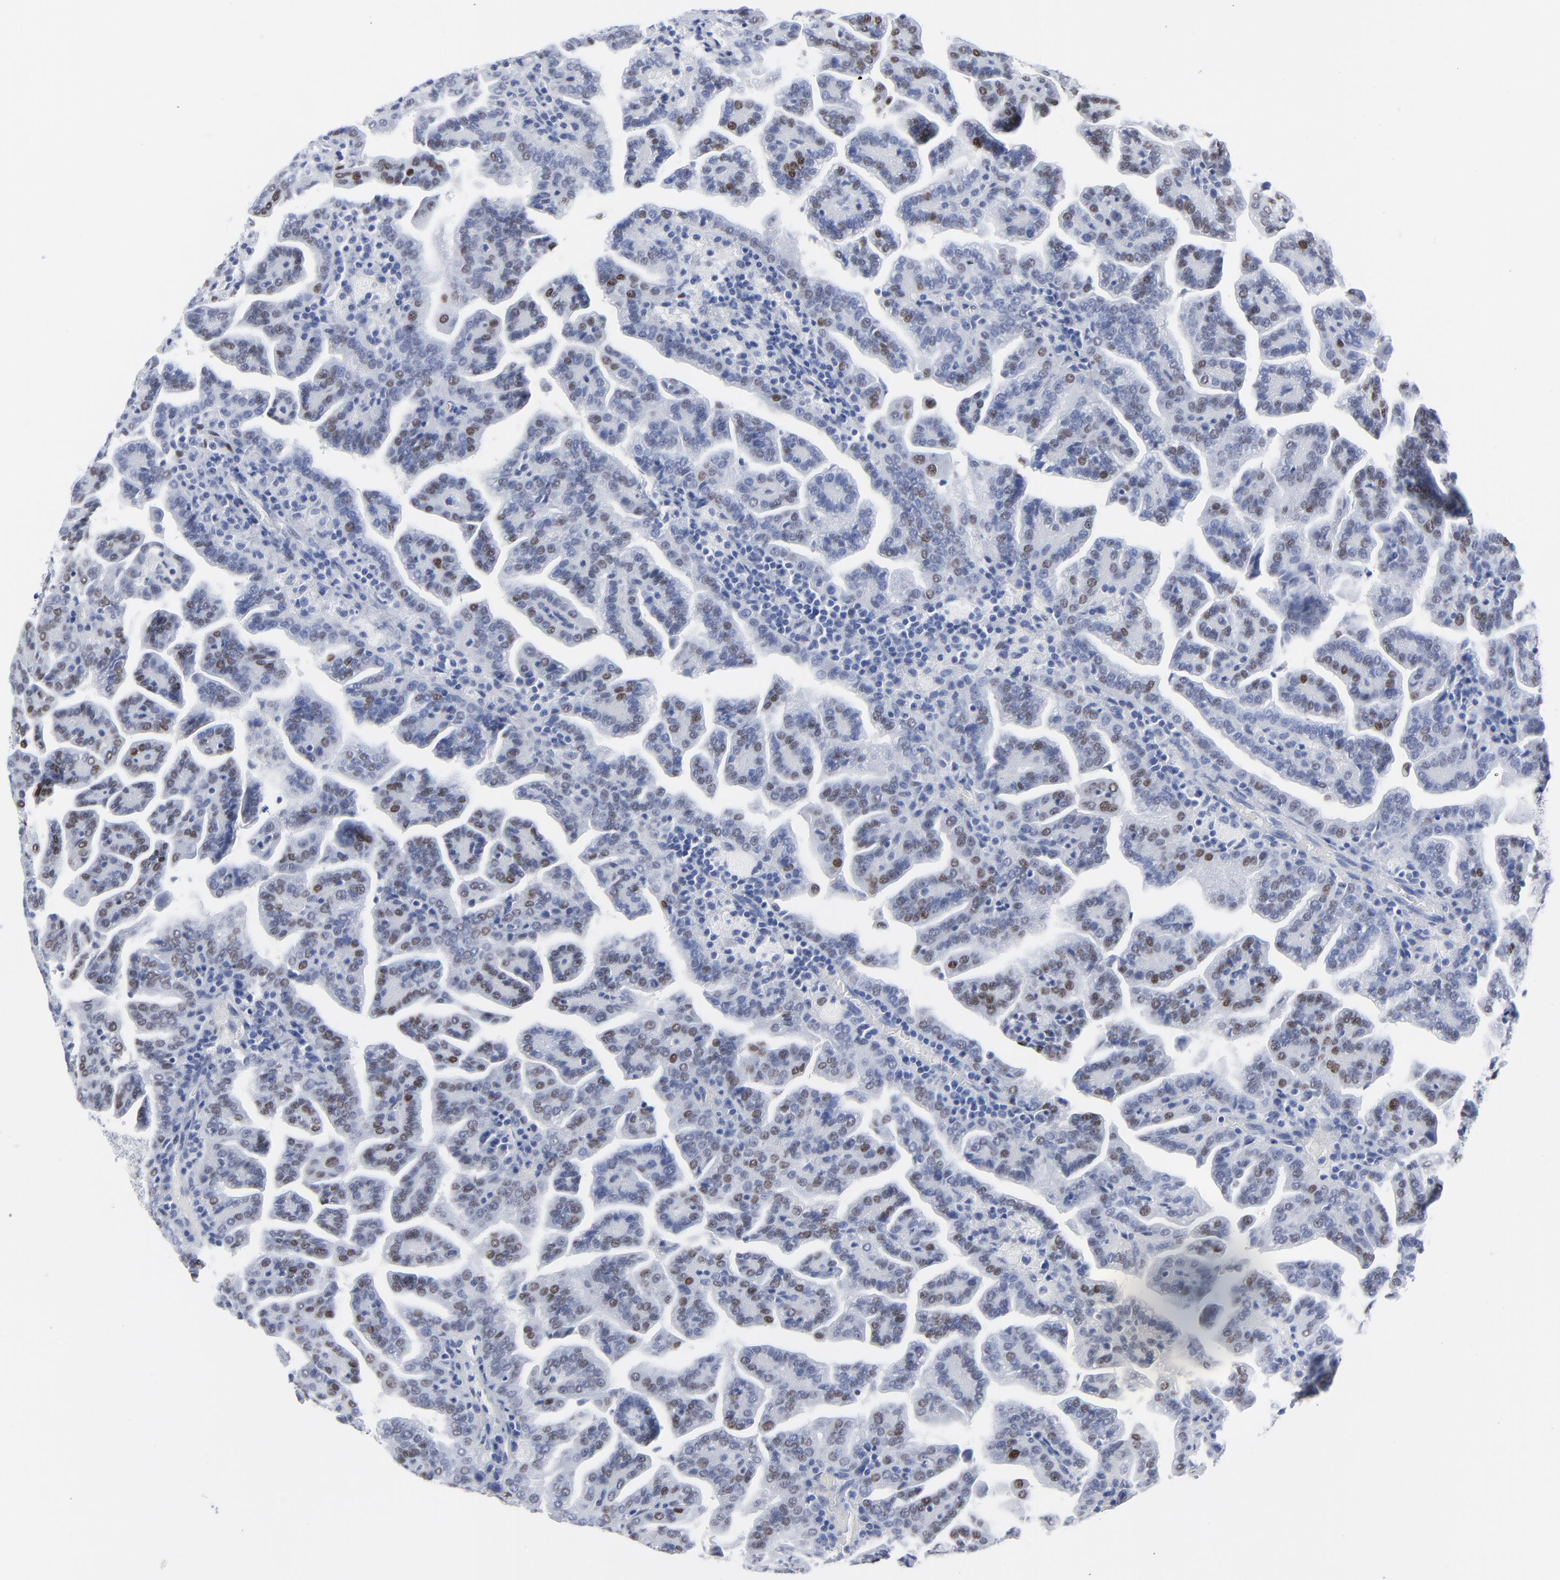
{"staining": {"intensity": "moderate", "quantity": "25%-75%", "location": "nuclear"}, "tissue": "renal cancer", "cell_type": "Tumor cells", "image_type": "cancer", "snomed": [{"axis": "morphology", "description": "Adenocarcinoma, NOS"}, {"axis": "topography", "description": "Kidney"}], "caption": "This histopathology image displays renal cancer (adenocarcinoma) stained with immunohistochemistry (IHC) to label a protein in brown. The nuclear of tumor cells show moderate positivity for the protein. Nuclei are counter-stained blue.", "gene": "JUN", "patient": {"sex": "male", "age": 61}}